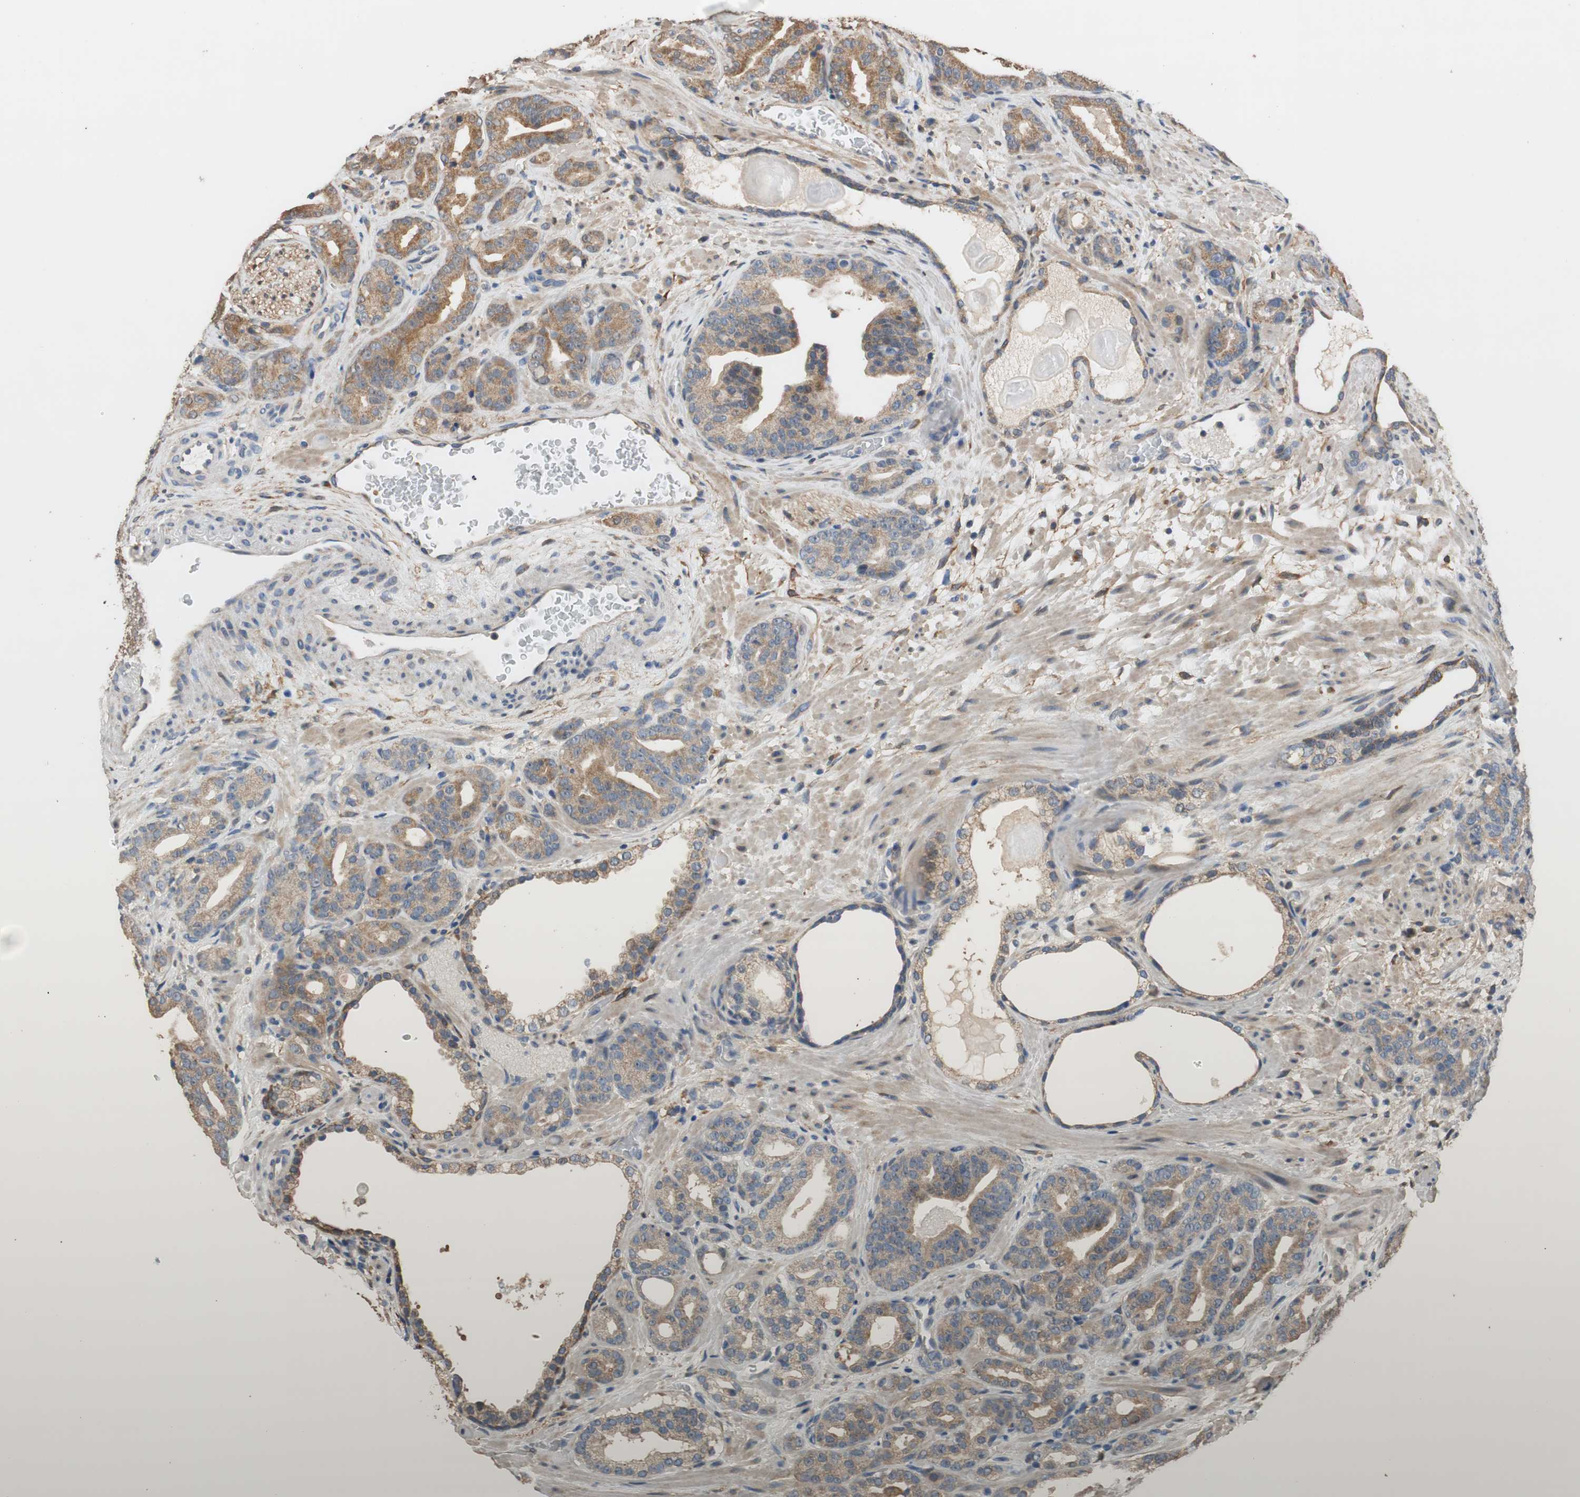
{"staining": {"intensity": "moderate", "quantity": ">75%", "location": "cytoplasmic/membranous"}, "tissue": "prostate cancer", "cell_type": "Tumor cells", "image_type": "cancer", "snomed": [{"axis": "morphology", "description": "Adenocarcinoma, Low grade"}, {"axis": "topography", "description": "Prostate"}], "caption": "IHC staining of adenocarcinoma (low-grade) (prostate), which demonstrates medium levels of moderate cytoplasmic/membranous expression in about >75% of tumor cells indicating moderate cytoplasmic/membranous protein positivity. The staining was performed using DAB (3,3'-diaminobenzidine) (brown) for protein detection and nuclei were counterstained in hematoxylin (blue).", "gene": "ALDH1A2", "patient": {"sex": "male", "age": 63}}